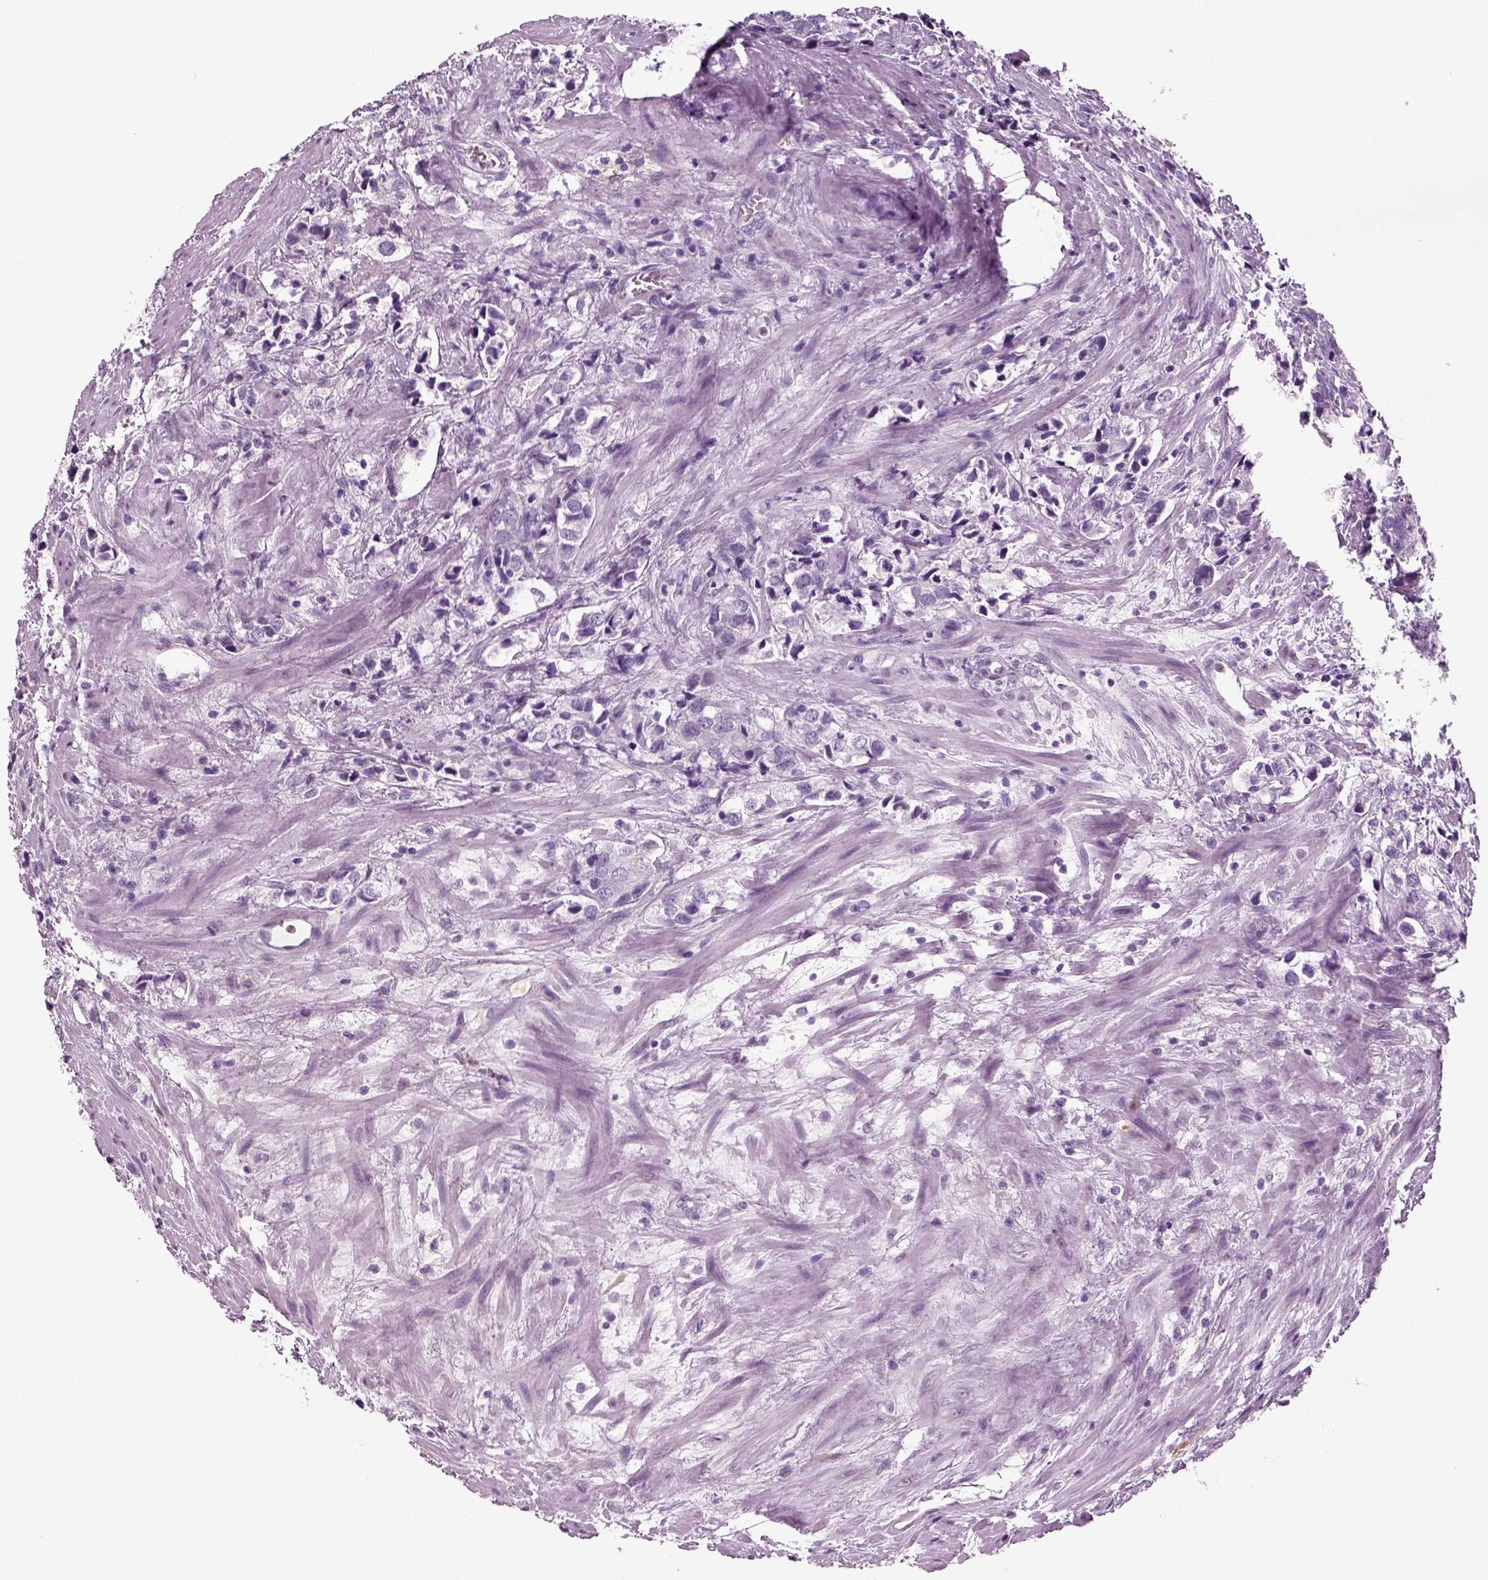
{"staining": {"intensity": "negative", "quantity": "none", "location": "none"}, "tissue": "prostate cancer", "cell_type": "Tumor cells", "image_type": "cancer", "snomed": [{"axis": "morphology", "description": "Adenocarcinoma, NOS"}, {"axis": "topography", "description": "Prostate and seminal vesicle, NOS"}], "caption": "This is a micrograph of IHC staining of prostate cancer (adenocarcinoma), which shows no expression in tumor cells. (DAB immunohistochemistry with hematoxylin counter stain).", "gene": "CRABP1", "patient": {"sex": "male", "age": 63}}